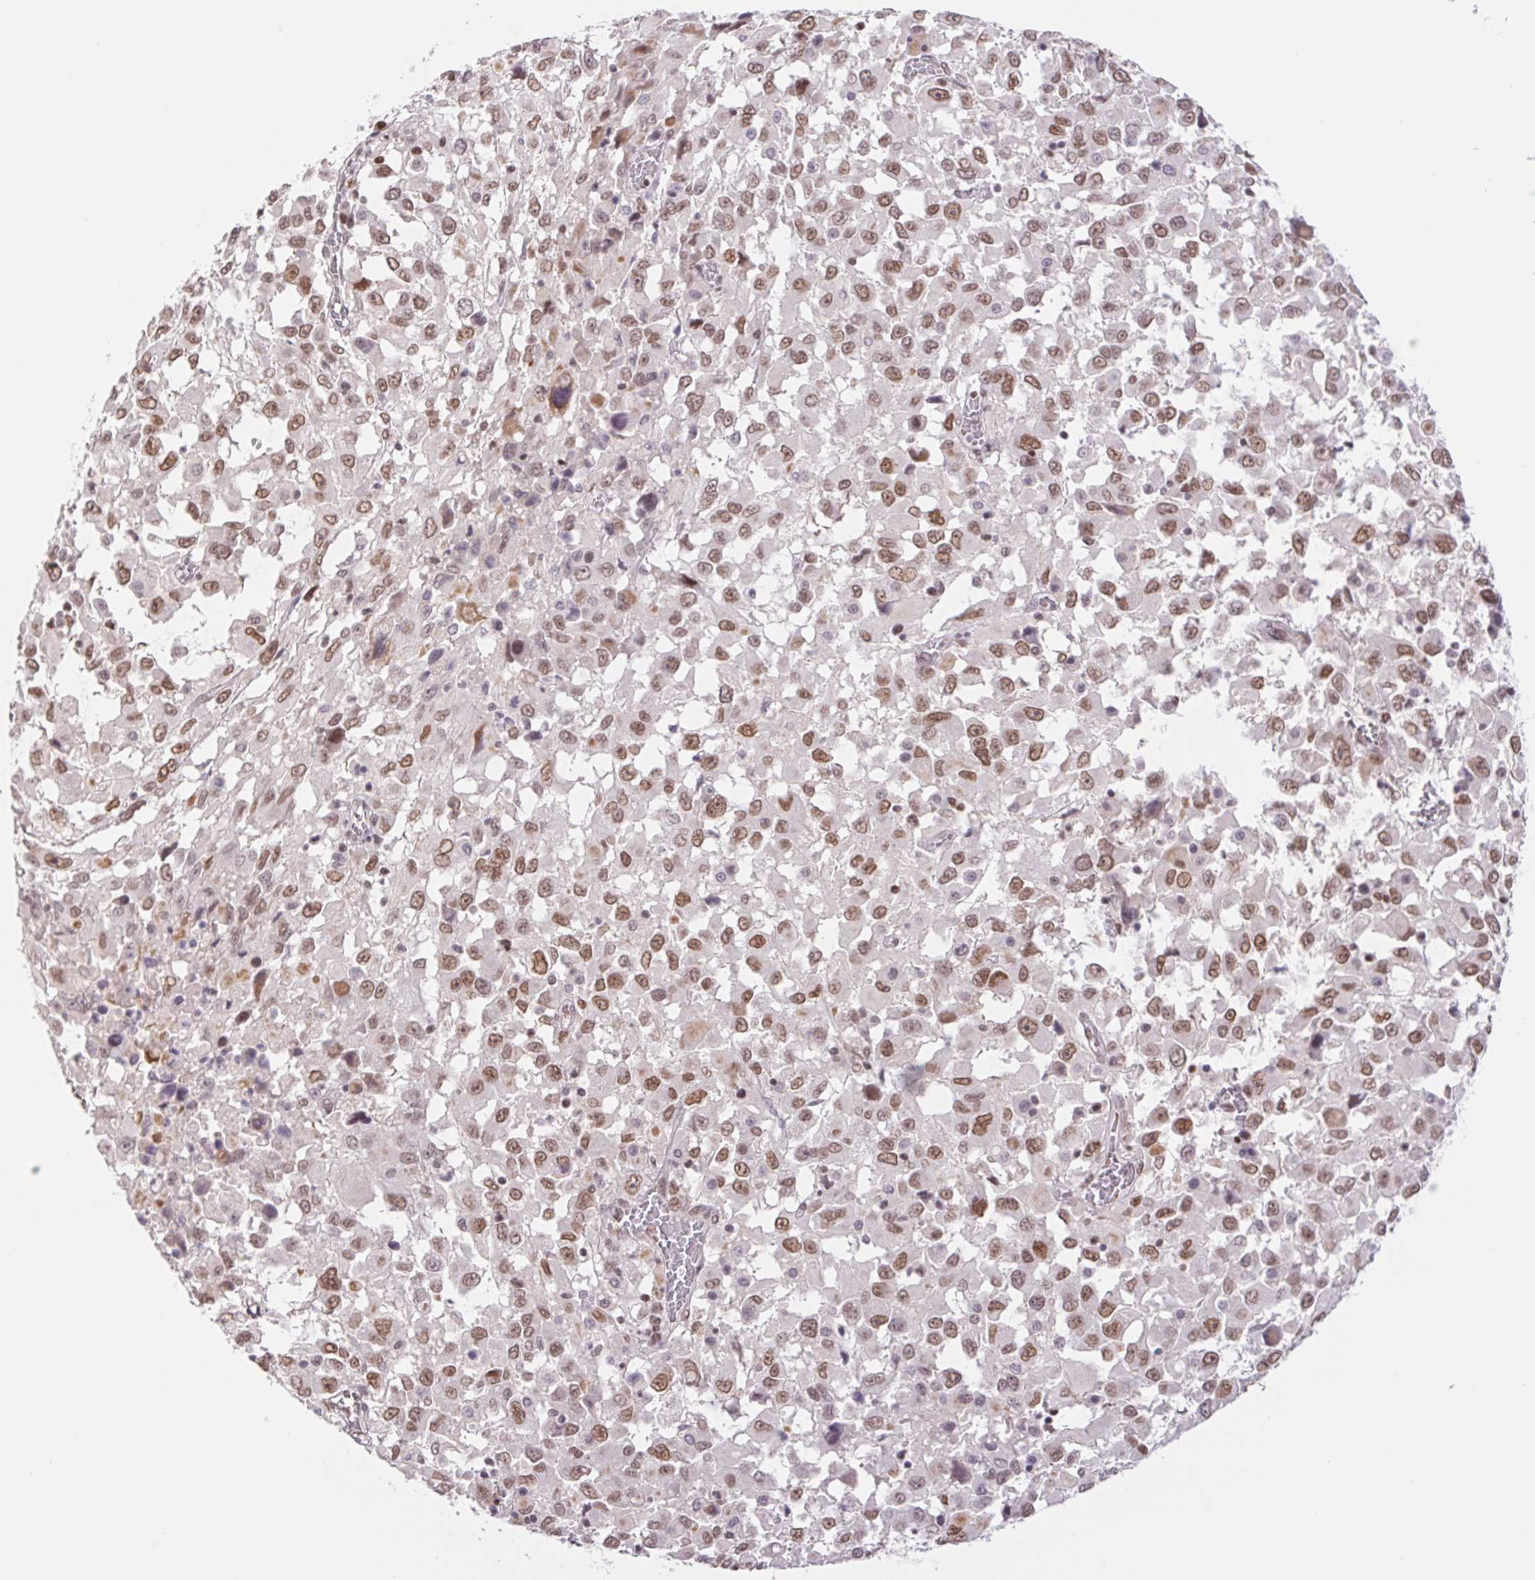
{"staining": {"intensity": "moderate", "quantity": ">75%", "location": "nuclear"}, "tissue": "melanoma", "cell_type": "Tumor cells", "image_type": "cancer", "snomed": [{"axis": "morphology", "description": "Malignant melanoma, Metastatic site"}, {"axis": "topography", "description": "Soft tissue"}], "caption": "Malignant melanoma (metastatic site) stained with a brown dye displays moderate nuclear positive staining in approximately >75% of tumor cells.", "gene": "TRERF1", "patient": {"sex": "male", "age": 50}}